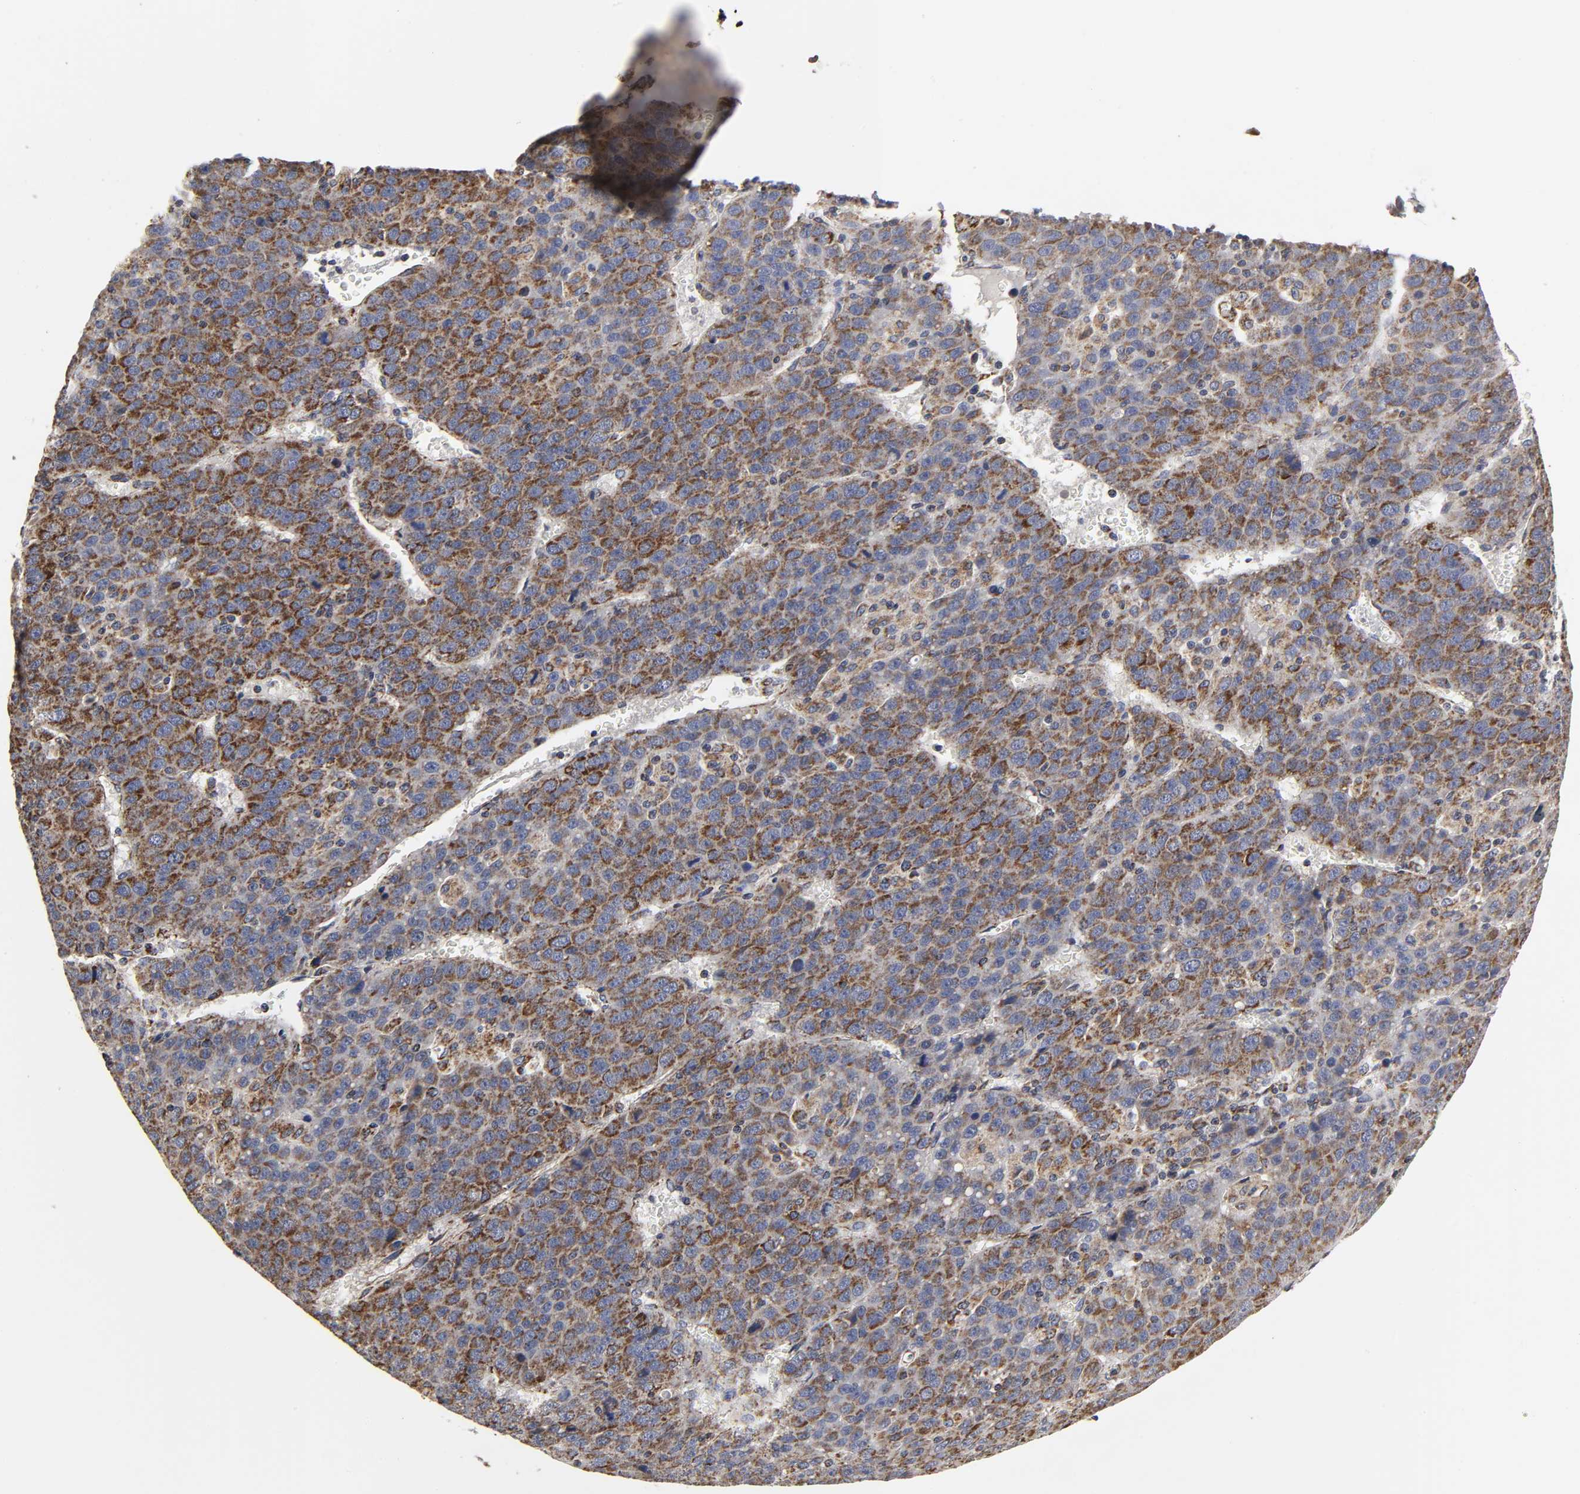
{"staining": {"intensity": "strong", "quantity": ">75%", "location": "cytoplasmic/membranous"}, "tissue": "liver cancer", "cell_type": "Tumor cells", "image_type": "cancer", "snomed": [{"axis": "morphology", "description": "Carcinoma, Hepatocellular, NOS"}, {"axis": "topography", "description": "Liver"}], "caption": "Hepatocellular carcinoma (liver) stained with DAB (3,3'-diaminobenzidine) IHC shows high levels of strong cytoplasmic/membranous positivity in approximately >75% of tumor cells. (Stains: DAB (3,3'-diaminobenzidine) in brown, nuclei in blue, Microscopy: brightfield microscopy at high magnification).", "gene": "COX6B1", "patient": {"sex": "female", "age": 53}}